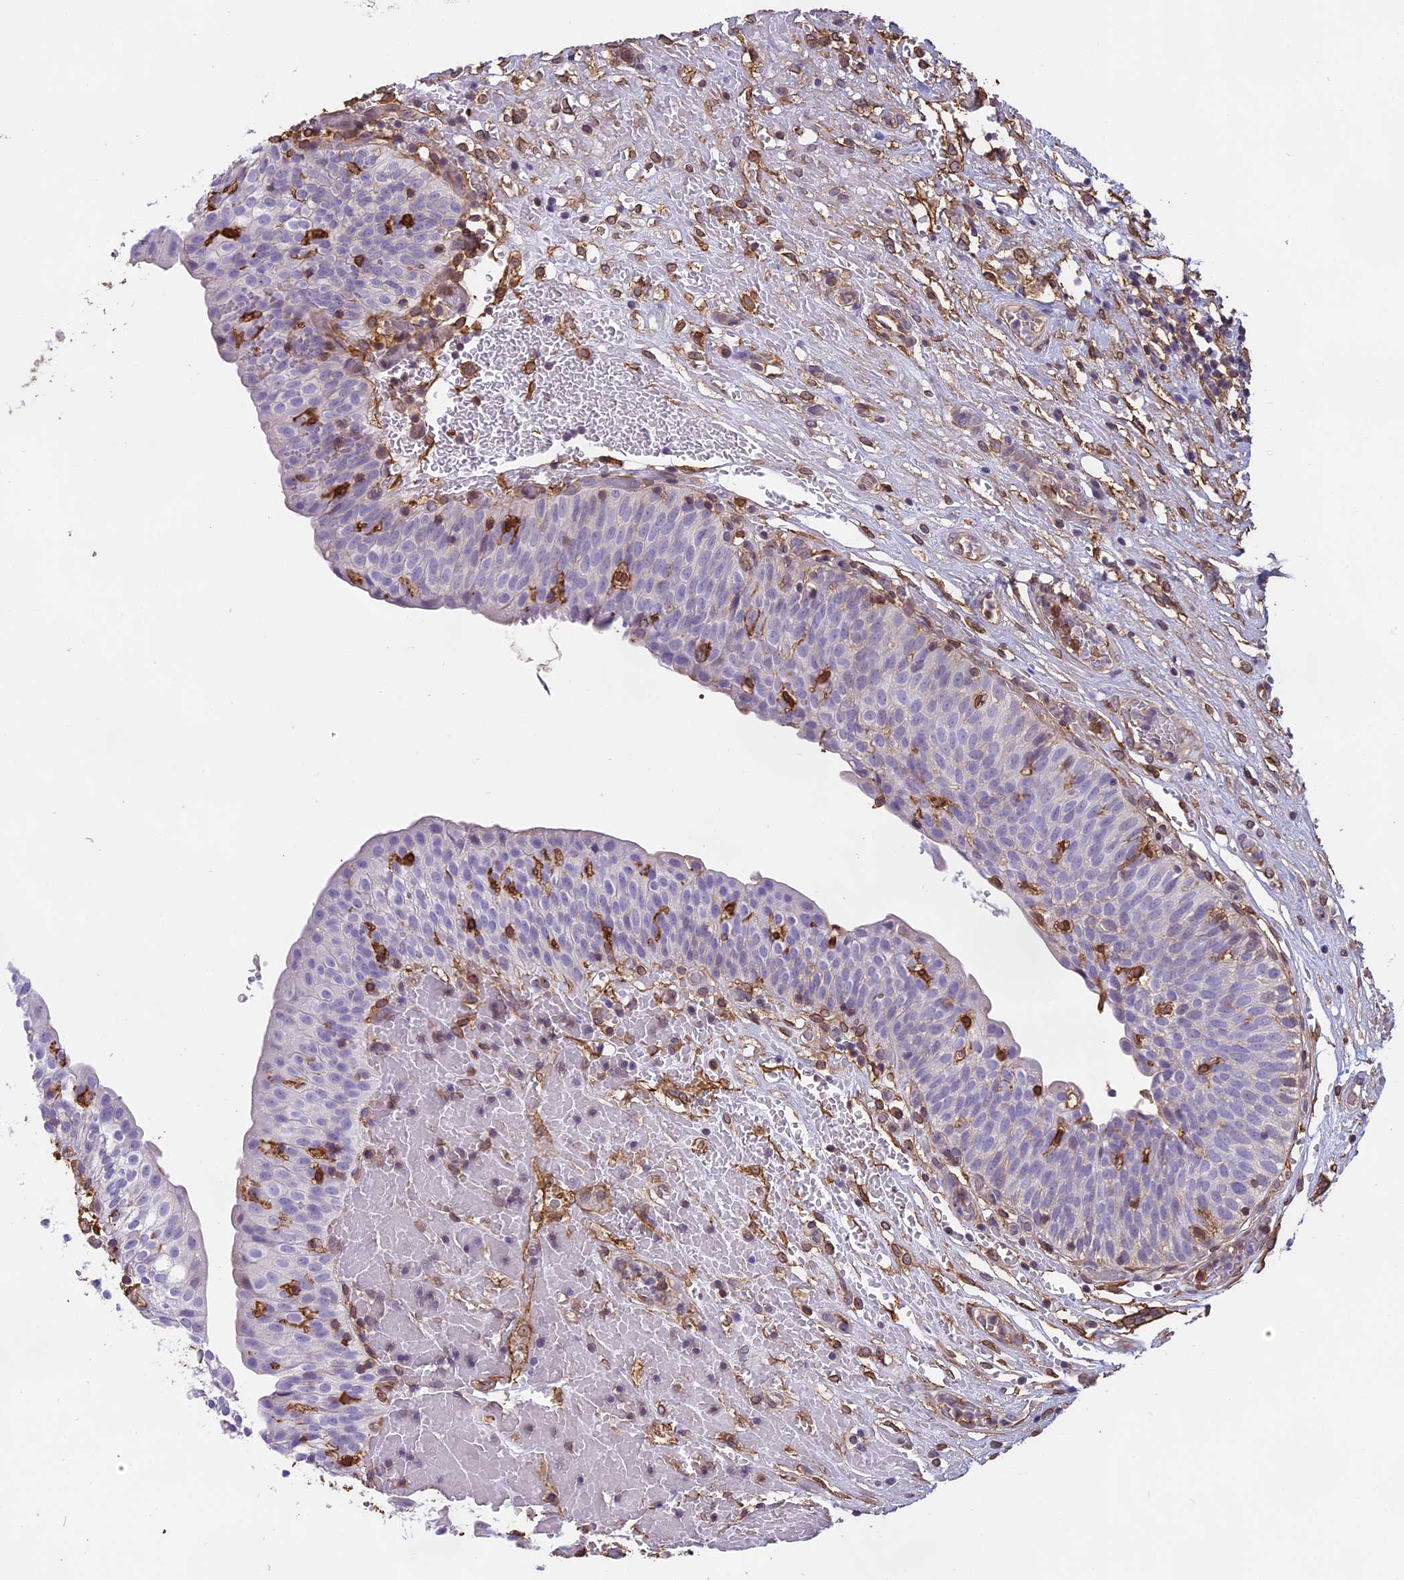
{"staining": {"intensity": "negative", "quantity": "none", "location": "none"}, "tissue": "urinary bladder", "cell_type": "Urothelial cells", "image_type": "normal", "snomed": [{"axis": "morphology", "description": "Normal tissue, NOS"}, {"axis": "topography", "description": "Urinary bladder"}], "caption": "A photomicrograph of urinary bladder stained for a protein displays no brown staining in urothelial cells. The staining was performed using DAB (3,3'-diaminobenzidine) to visualize the protein expression in brown, while the nuclei were stained in blue with hematoxylin (Magnification: 20x).", "gene": "TMEM255B", "patient": {"sex": "male", "age": 55}}